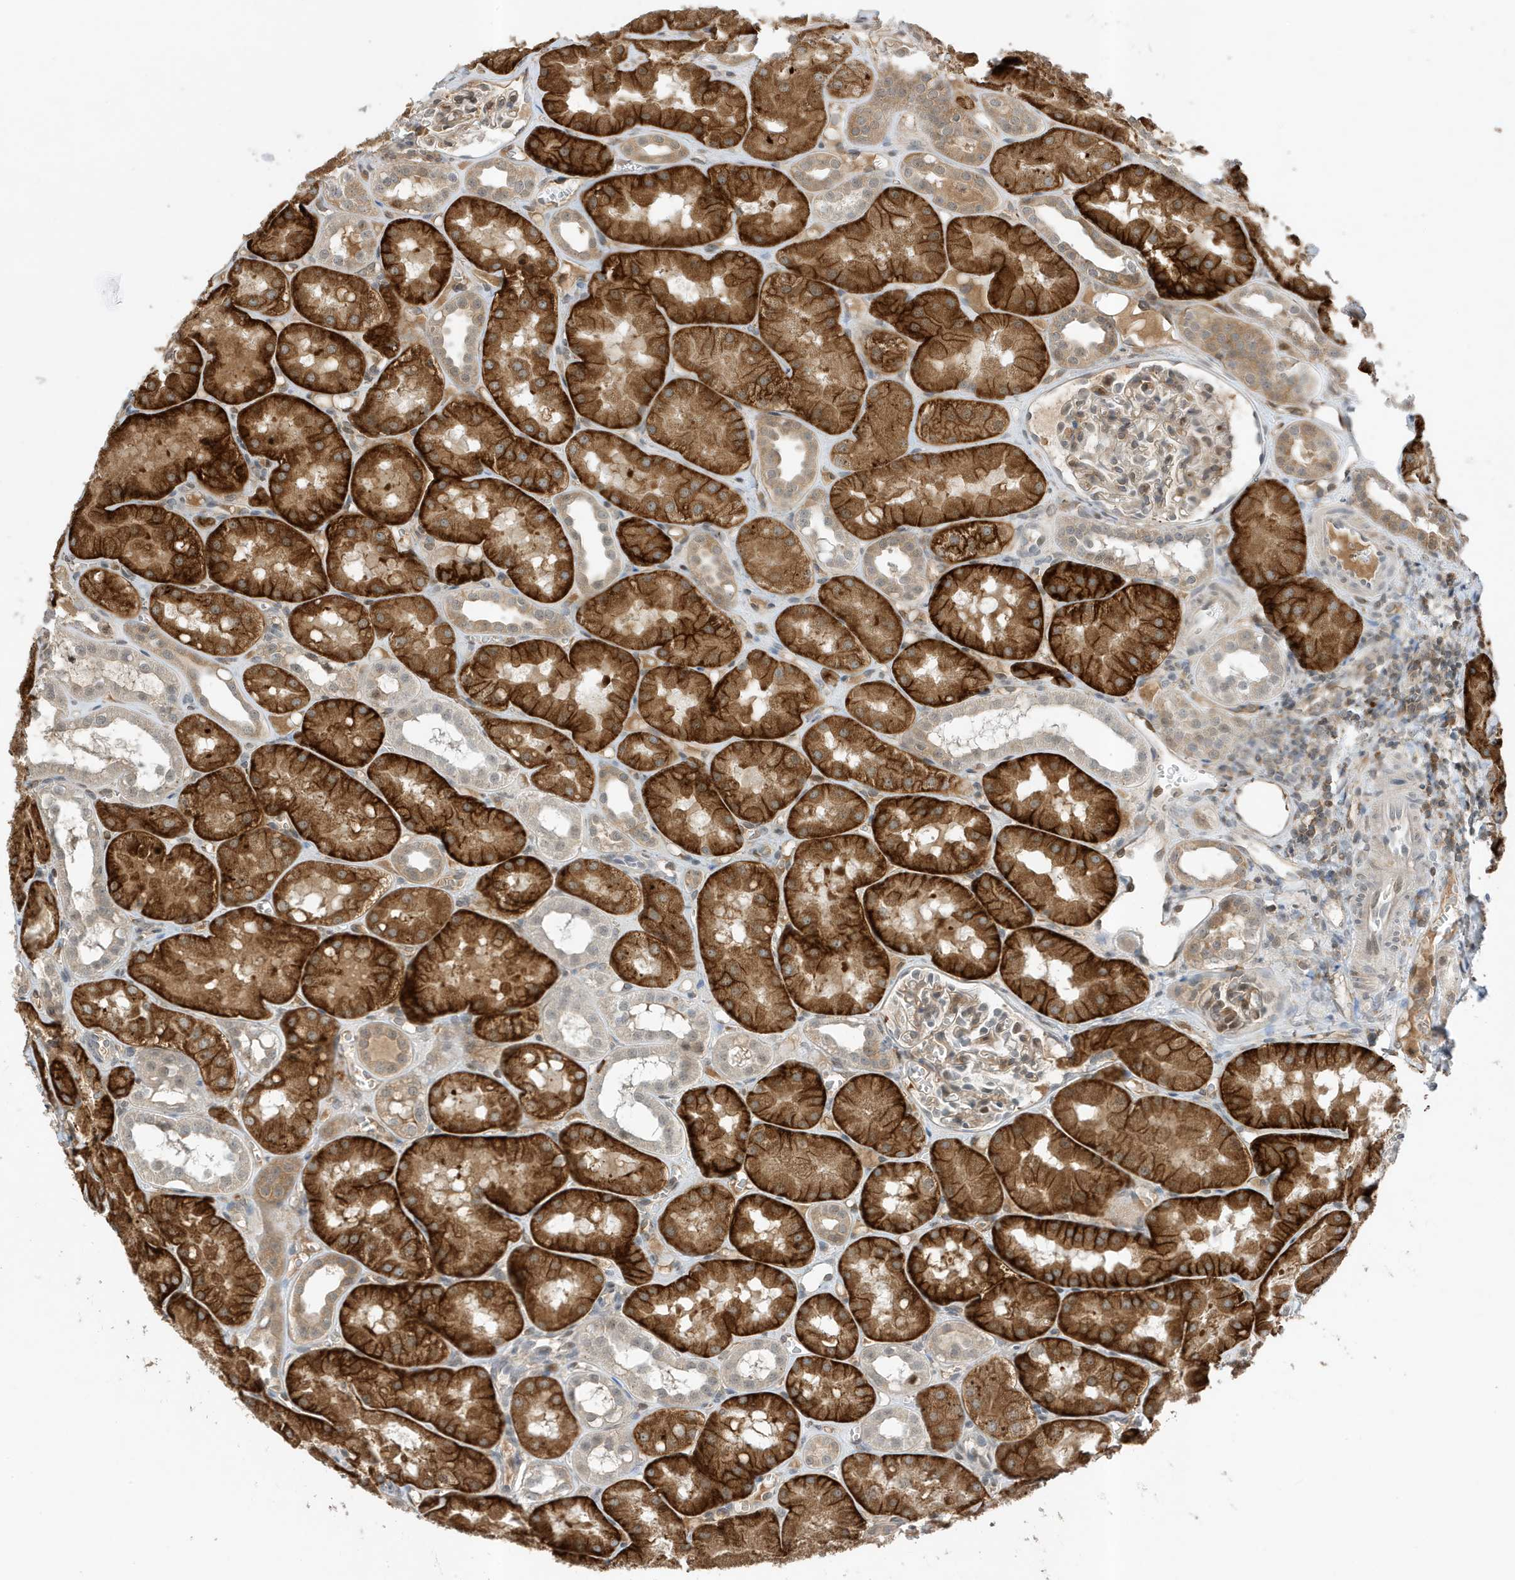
{"staining": {"intensity": "weak", "quantity": "25%-75%", "location": "cytoplasmic/membranous"}, "tissue": "kidney", "cell_type": "Cells in glomeruli", "image_type": "normal", "snomed": [{"axis": "morphology", "description": "Normal tissue, NOS"}, {"axis": "topography", "description": "Kidney"}], "caption": "The photomicrograph displays immunohistochemical staining of normal kidney. There is weak cytoplasmic/membranous expression is identified in about 25%-75% of cells in glomeruli.", "gene": "MAST3", "patient": {"sex": "male", "age": 16}}